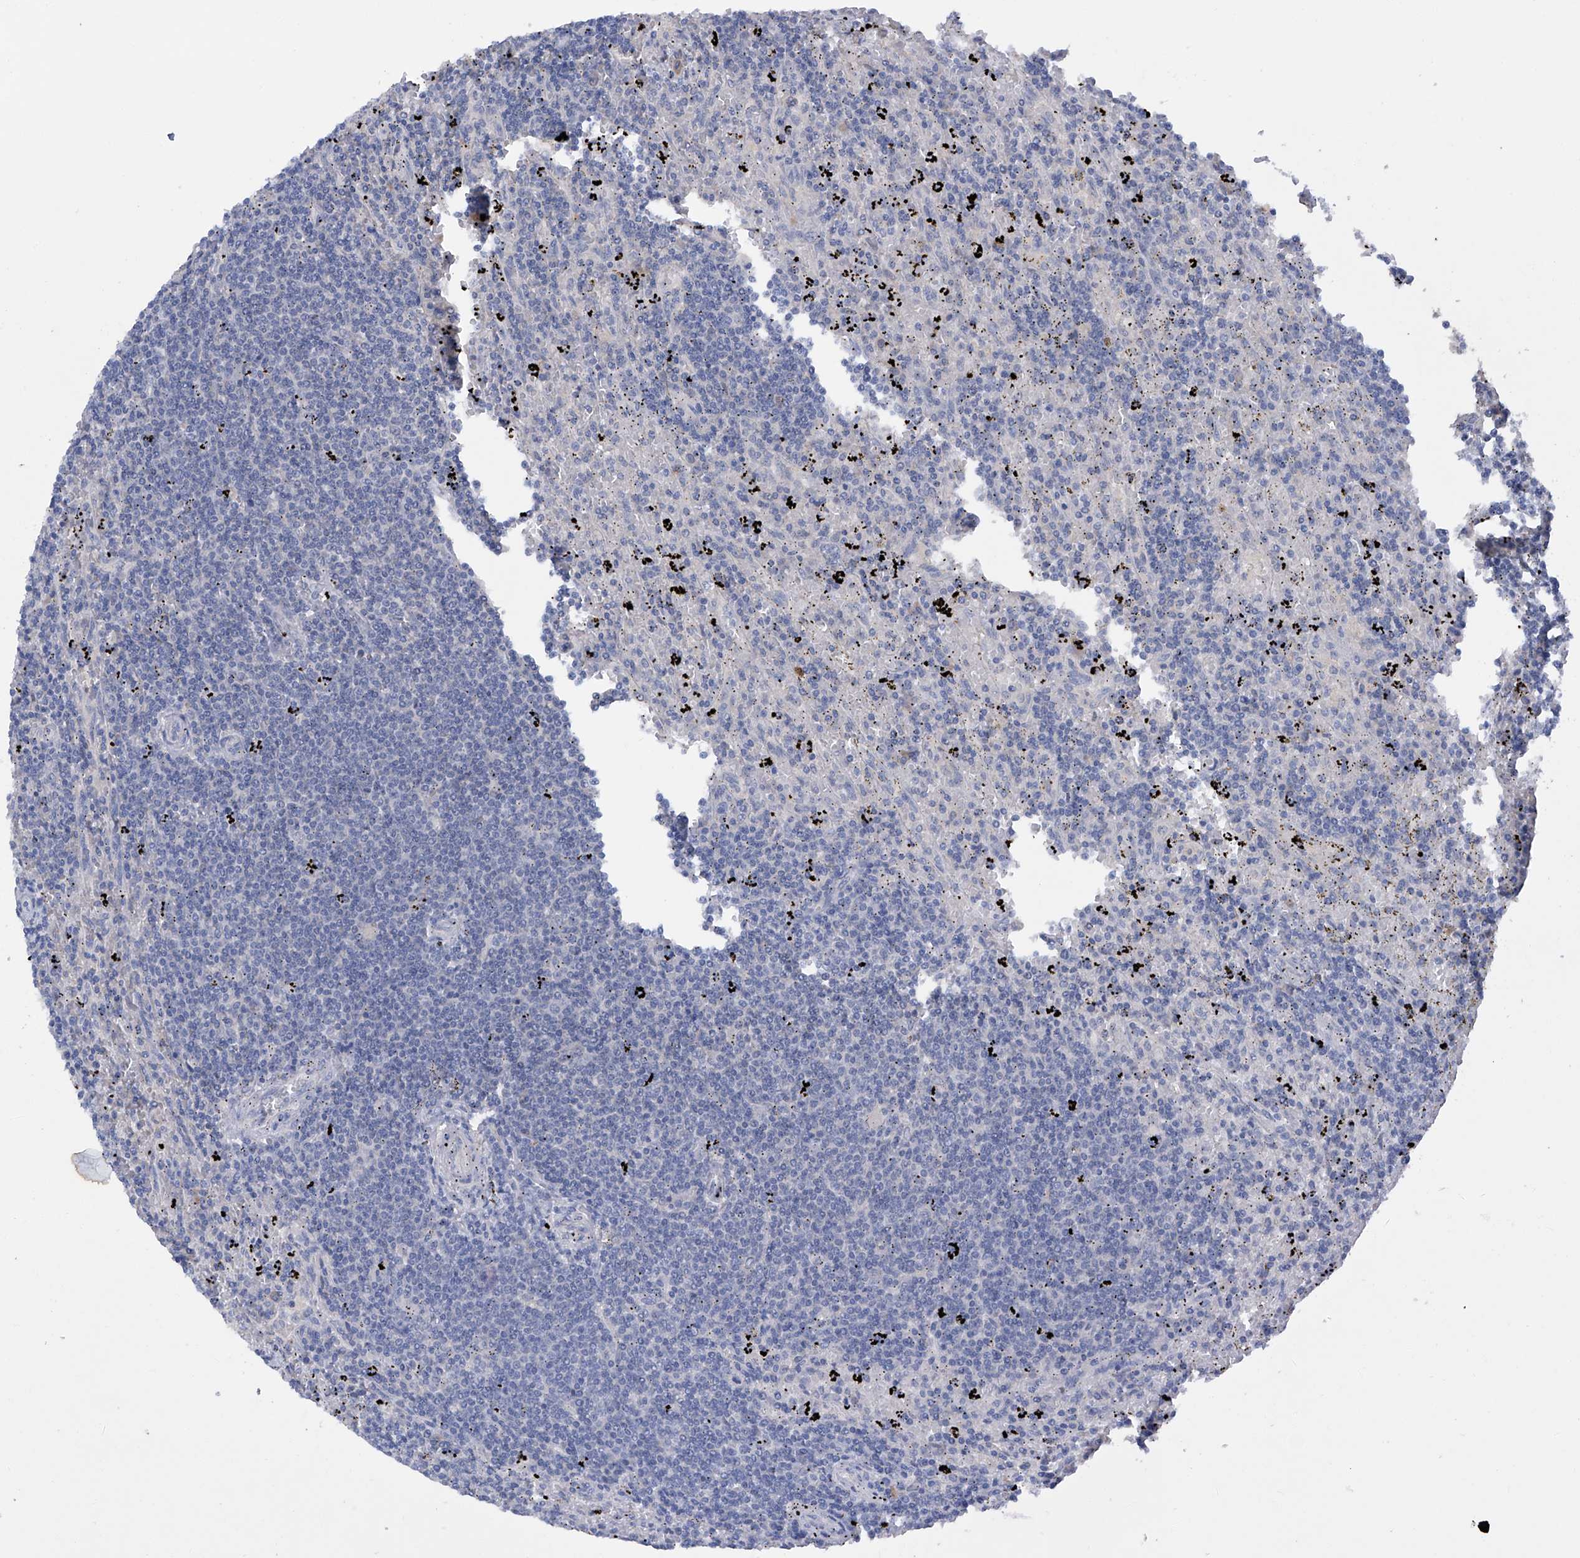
{"staining": {"intensity": "negative", "quantity": "none", "location": "none"}, "tissue": "lymphoma", "cell_type": "Tumor cells", "image_type": "cancer", "snomed": [{"axis": "morphology", "description": "Malignant lymphoma, non-Hodgkin's type, Low grade"}, {"axis": "topography", "description": "Spleen"}], "caption": "Immunohistochemistry (IHC) micrograph of lymphoma stained for a protein (brown), which shows no positivity in tumor cells.", "gene": "PCSK5", "patient": {"sex": "male", "age": 76}}